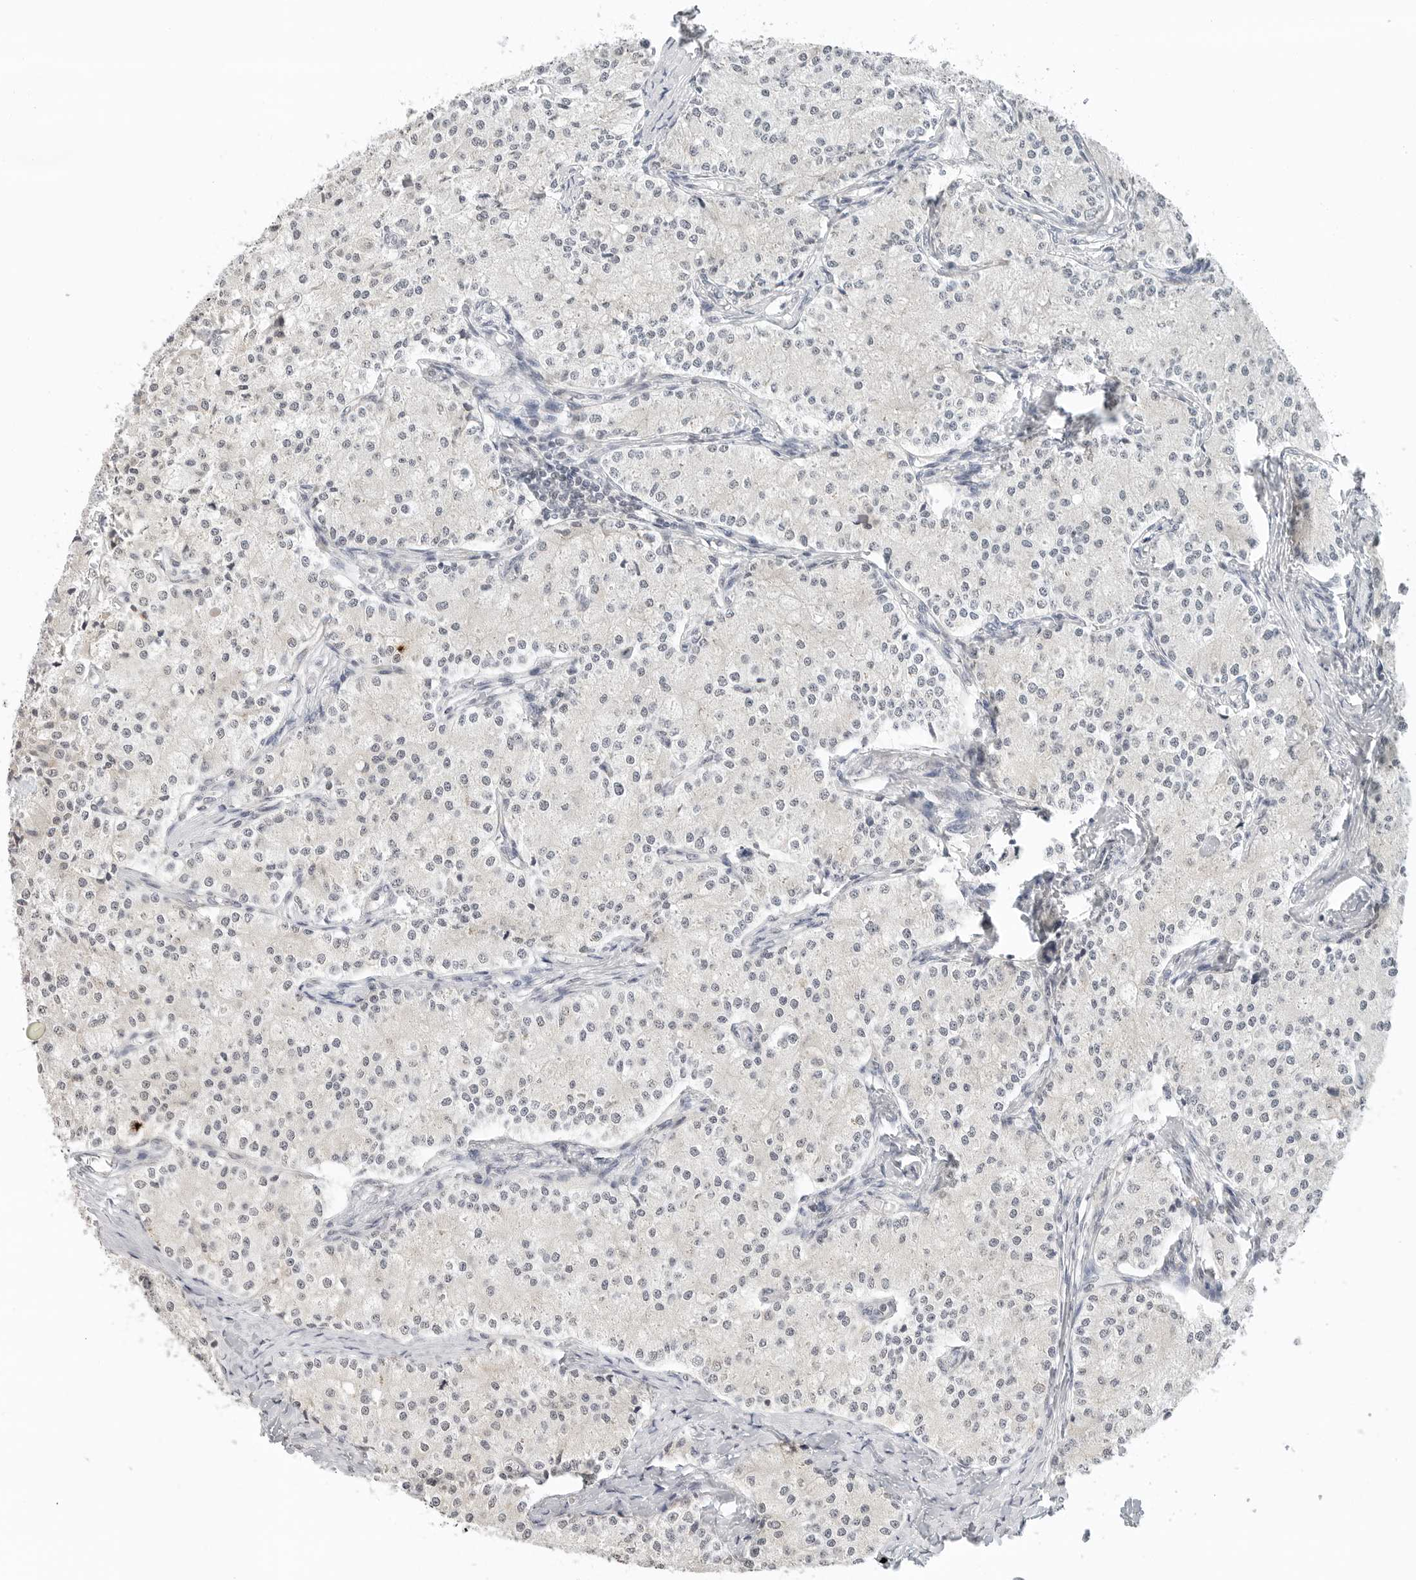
{"staining": {"intensity": "negative", "quantity": "none", "location": "none"}, "tissue": "carcinoid", "cell_type": "Tumor cells", "image_type": "cancer", "snomed": [{"axis": "morphology", "description": "Carcinoid, malignant, NOS"}, {"axis": "topography", "description": "Colon"}], "caption": "IHC of human malignant carcinoid exhibits no positivity in tumor cells.", "gene": "METAP1", "patient": {"sex": "female", "age": 52}}